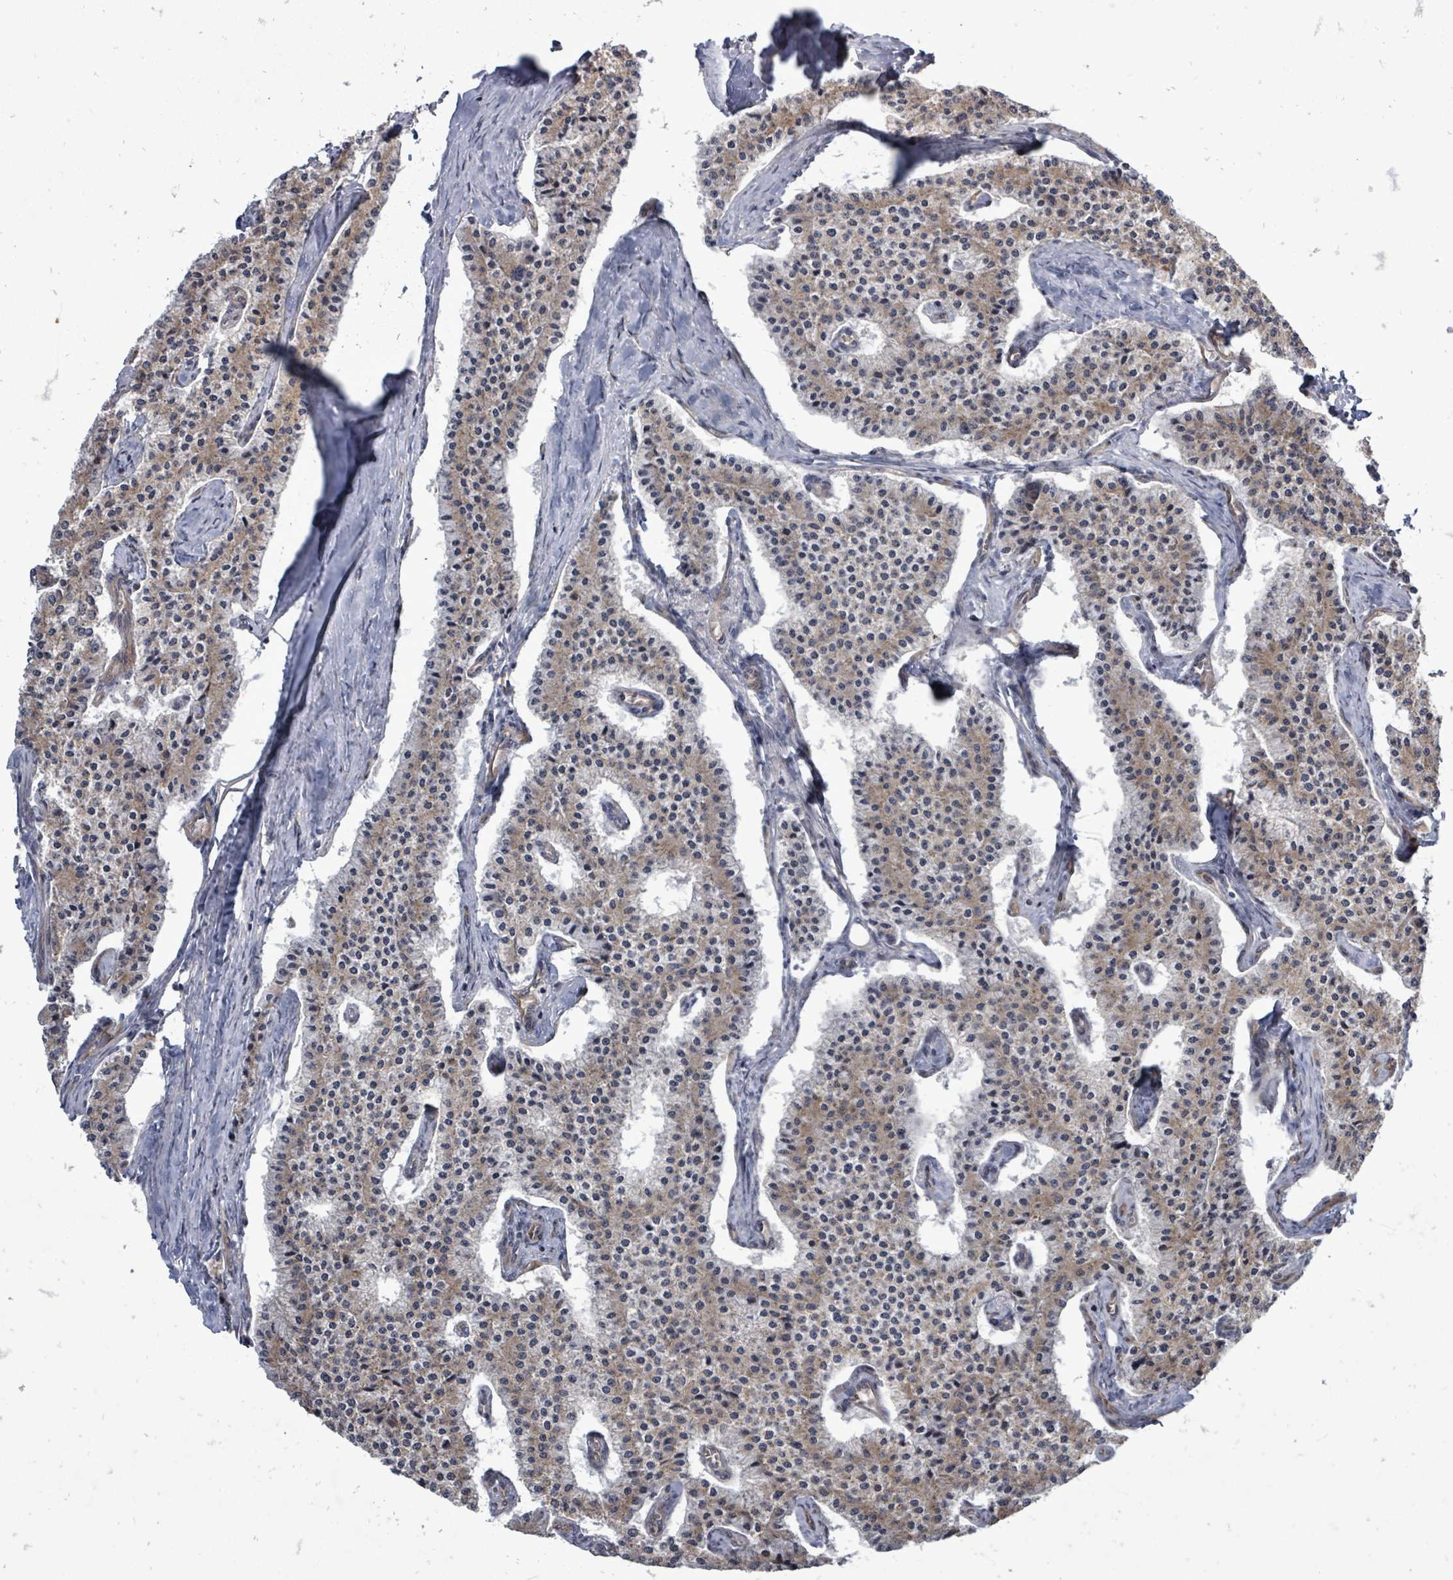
{"staining": {"intensity": "moderate", "quantity": "25%-75%", "location": "cytoplasmic/membranous"}, "tissue": "carcinoid", "cell_type": "Tumor cells", "image_type": "cancer", "snomed": [{"axis": "morphology", "description": "Carcinoid, malignant, NOS"}, {"axis": "topography", "description": "Colon"}], "caption": "DAB (3,3'-diaminobenzidine) immunohistochemical staining of carcinoid demonstrates moderate cytoplasmic/membranous protein staining in approximately 25%-75% of tumor cells.", "gene": "RALGAPB", "patient": {"sex": "female", "age": 52}}